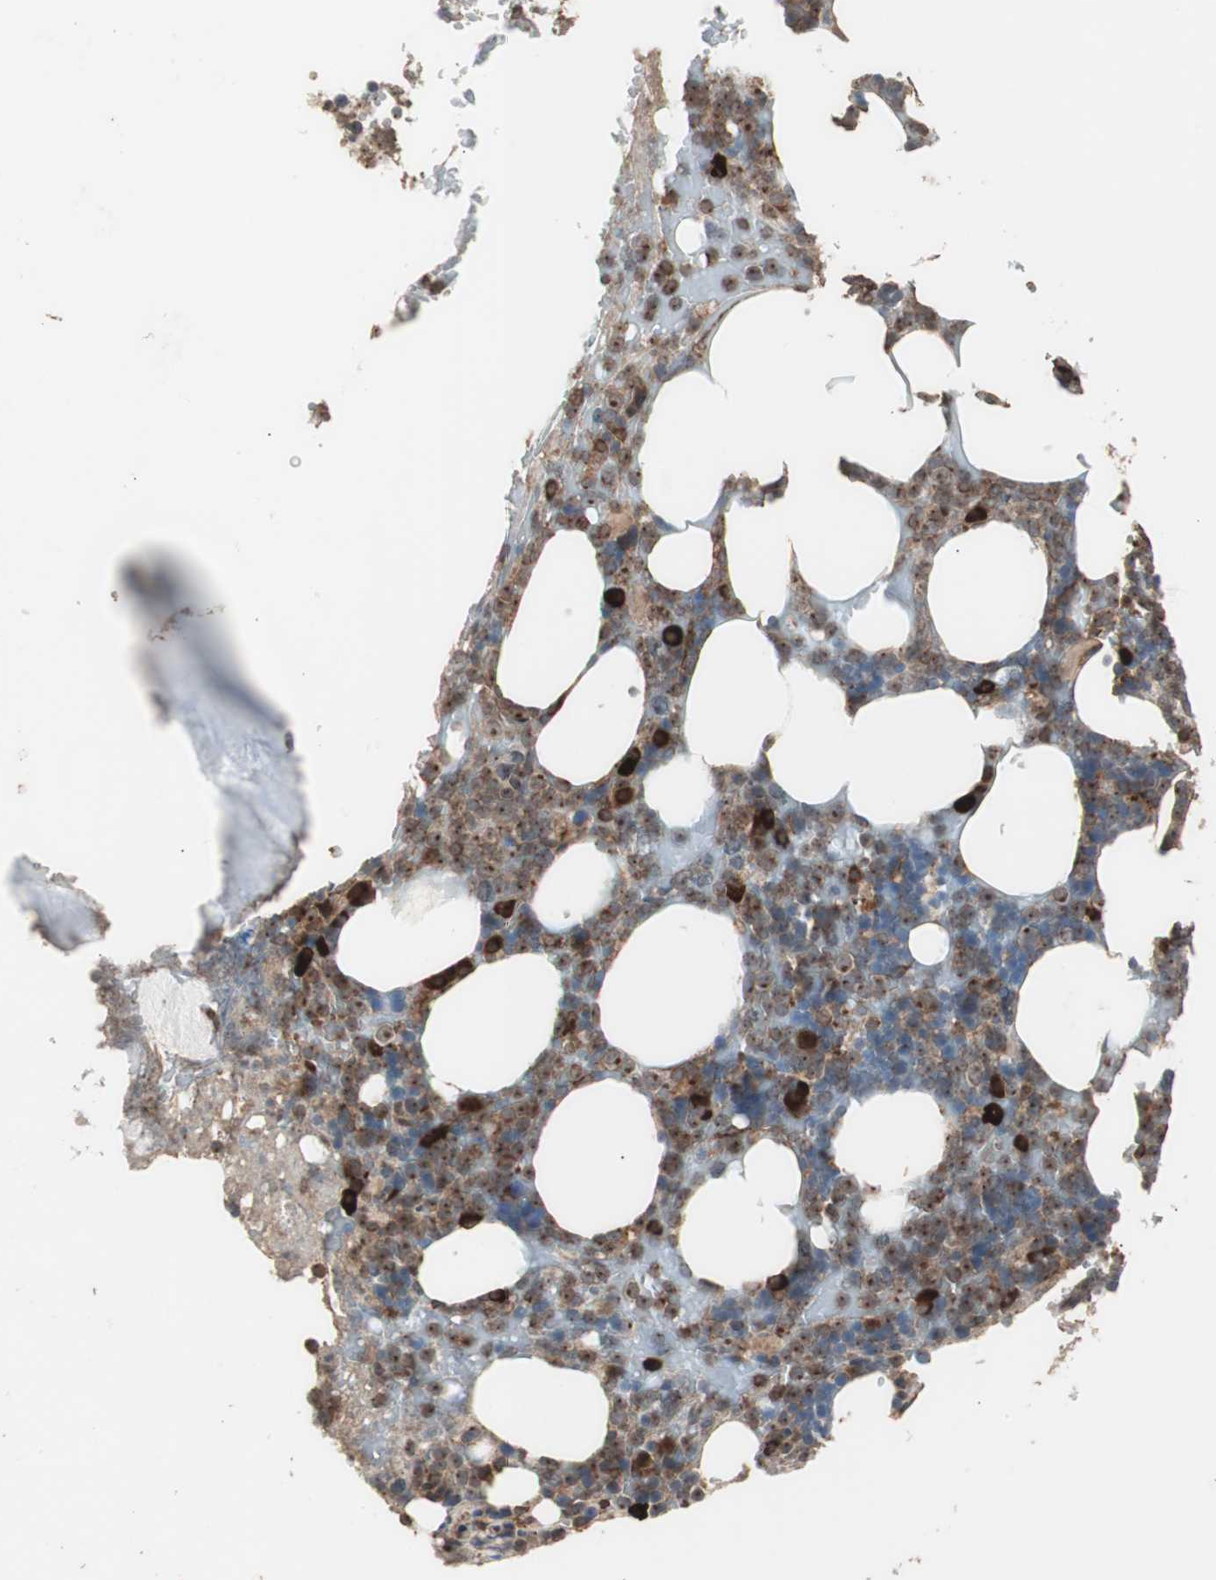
{"staining": {"intensity": "moderate", "quantity": "25%-75%", "location": "cytoplasmic/membranous"}, "tissue": "bone marrow", "cell_type": "Hematopoietic cells", "image_type": "normal", "snomed": [{"axis": "morphology", "description": "Normal tissue, NOS"}, {"axis": "topography", "description": "Bone marrow"}], "caption": "An immunohistochemistry photomicrograph of benign tissue is shown. Protein staining in brown labels moderate cytoplasmic/membranous positivity in bone marrow within hematopoietic cells.", "gene": "LZTS1", "patient": {"sex": "female", "age": 66}}